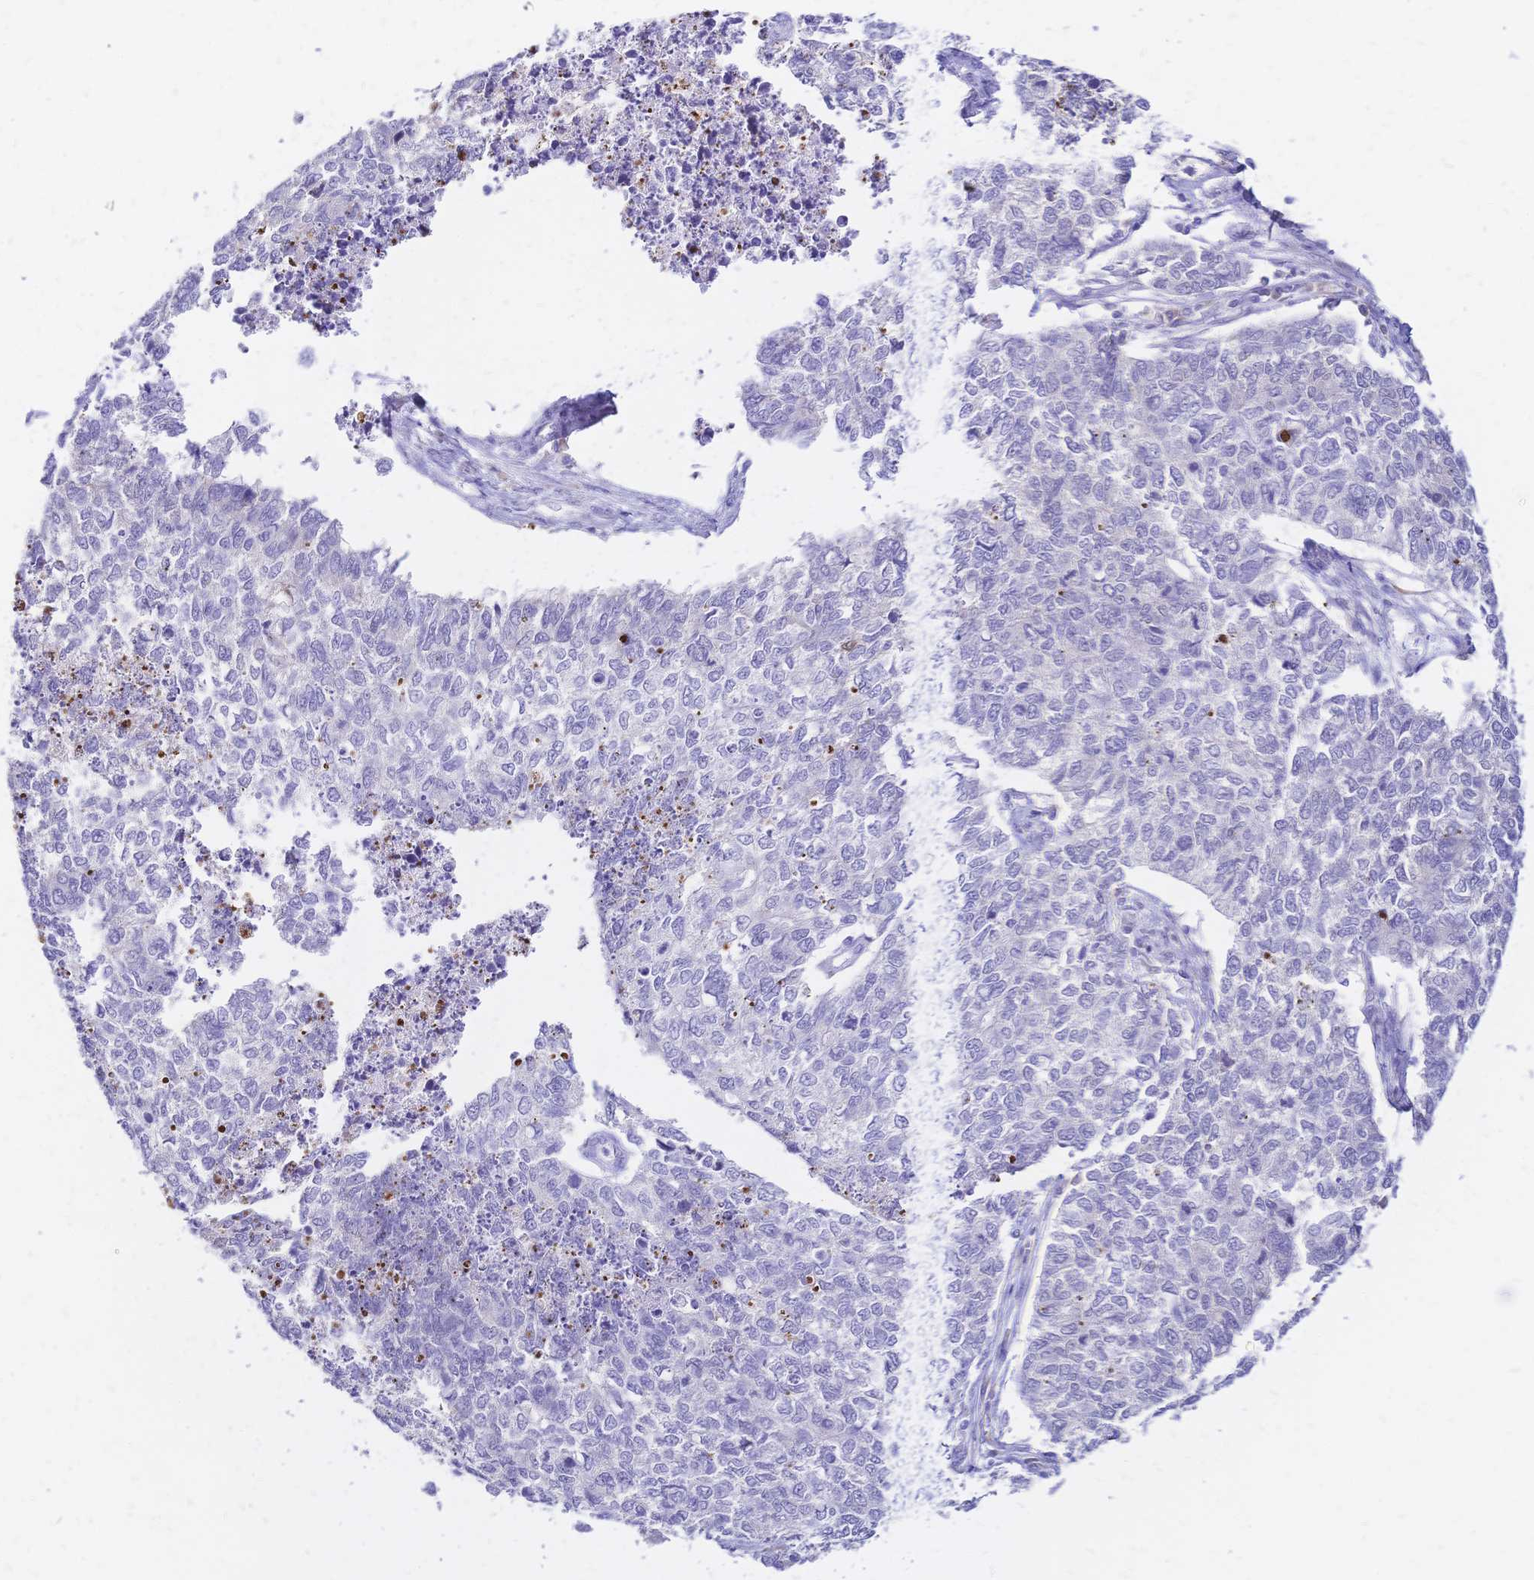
{"staining": {"intensity": "negative", "quantity": "none", "location": "none"}, "tissue": "cervical cancer", "cell_type": "Tumor cells", "image_type": "cancer", "snomed": [{"axis": "morphology", "description": "Adenocarcinoma, NOS"}, {"axis": "topography", "description": "Cervix"}], "caption": "Cervical cancer stained for a protein using immunohistochemistry reveals no positivity tumor cells.", "gene": "GRB7", "patient": {"sex": "female", "age": 63}}